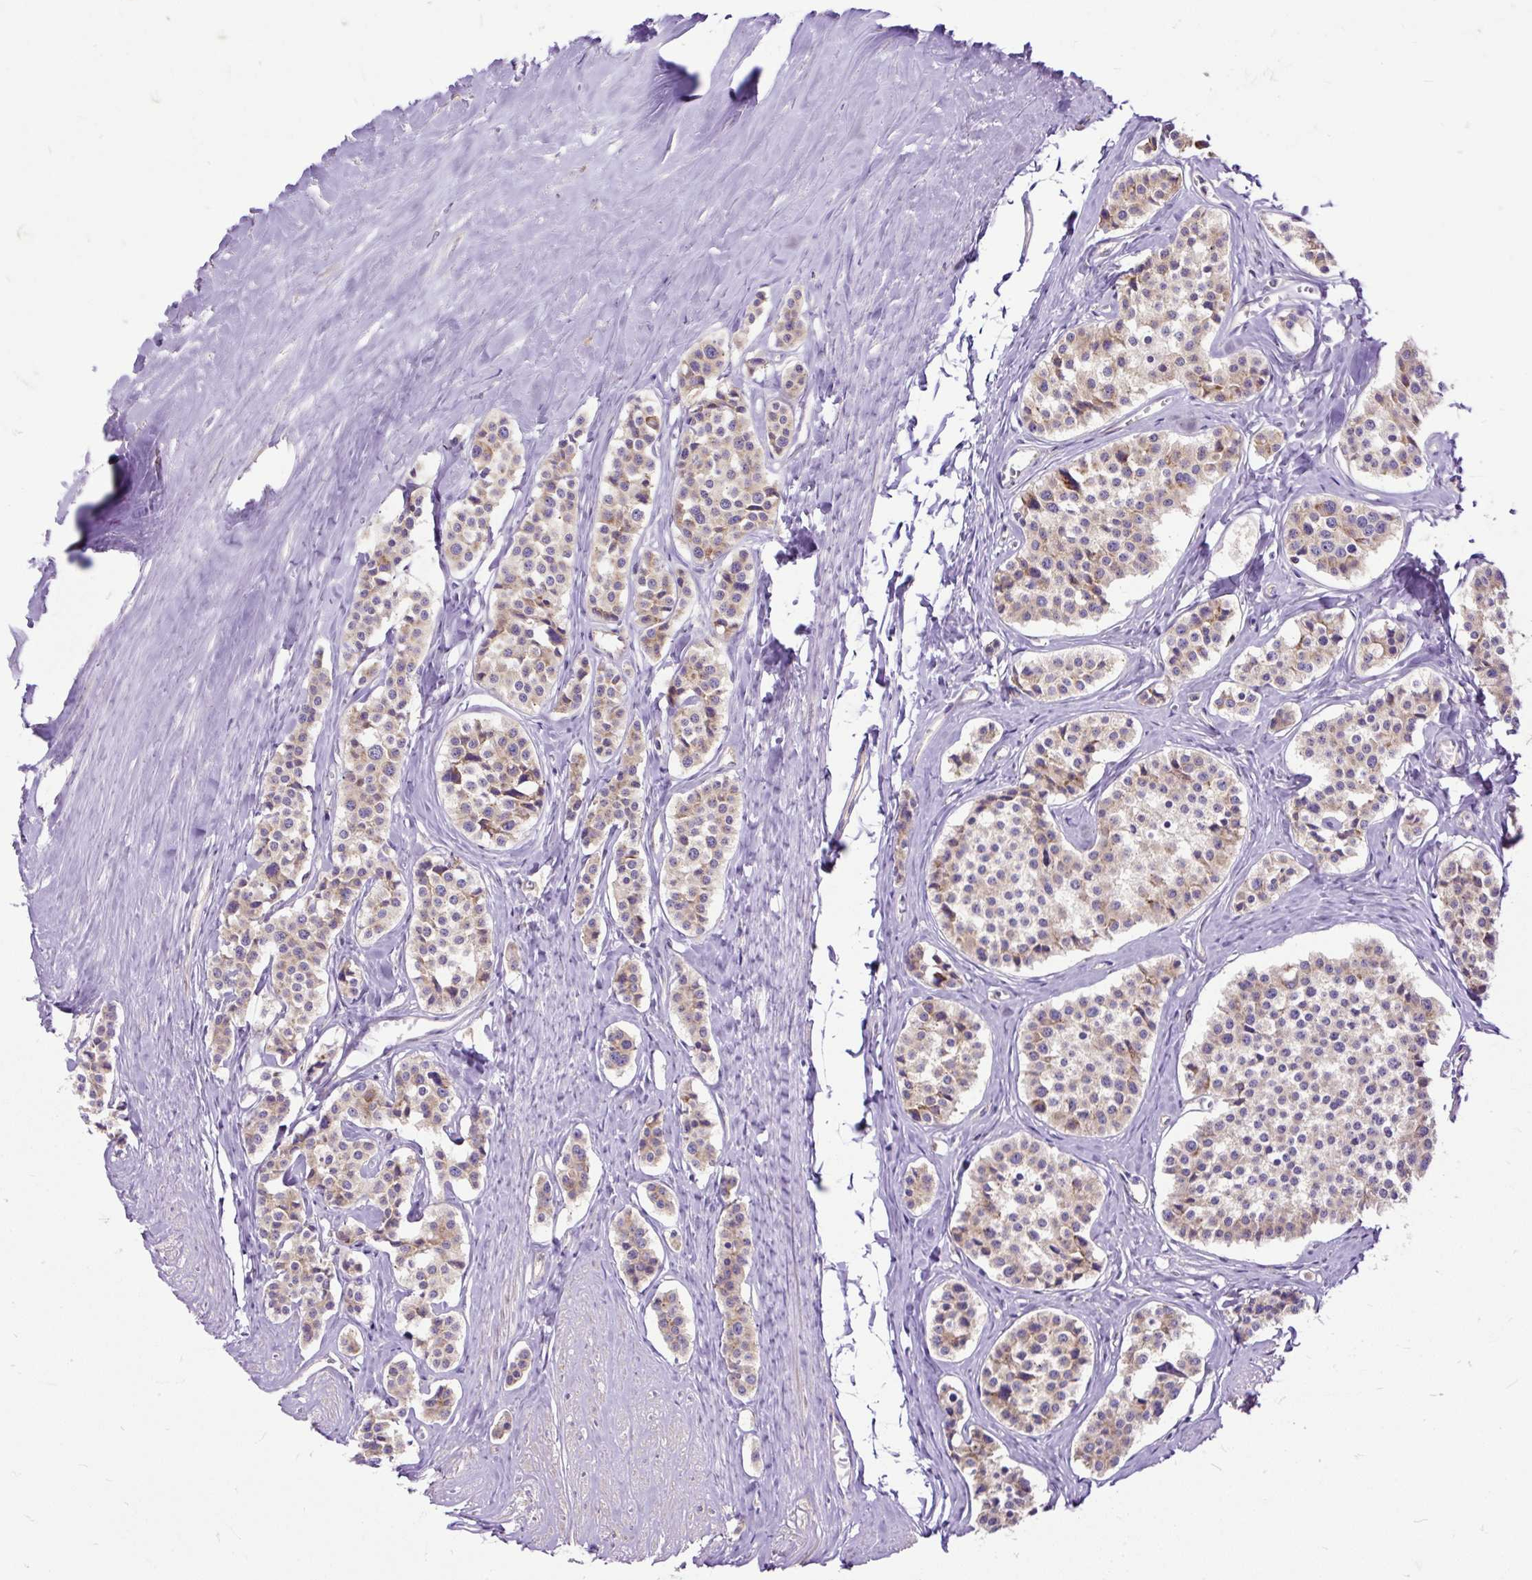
{"staining": {"intensity": "weak", "quantity": ">75%", "location": "cytoplasmic/membranous"}, "tissue": "carcinoid", "cell_type": "Tumor cells", "image_type": "cancer", "snomed": [{"axis": "morphology", "description": "Carcinoid, malignant, NOS"}, {"axis": "topography", "description": "Small intestine"}], "caption": "Carcinoid stained with a protein marker reveals weak staining in tumor cells.", "gene": "RPS5", "patient": {"sex": "male", "age": 60}}